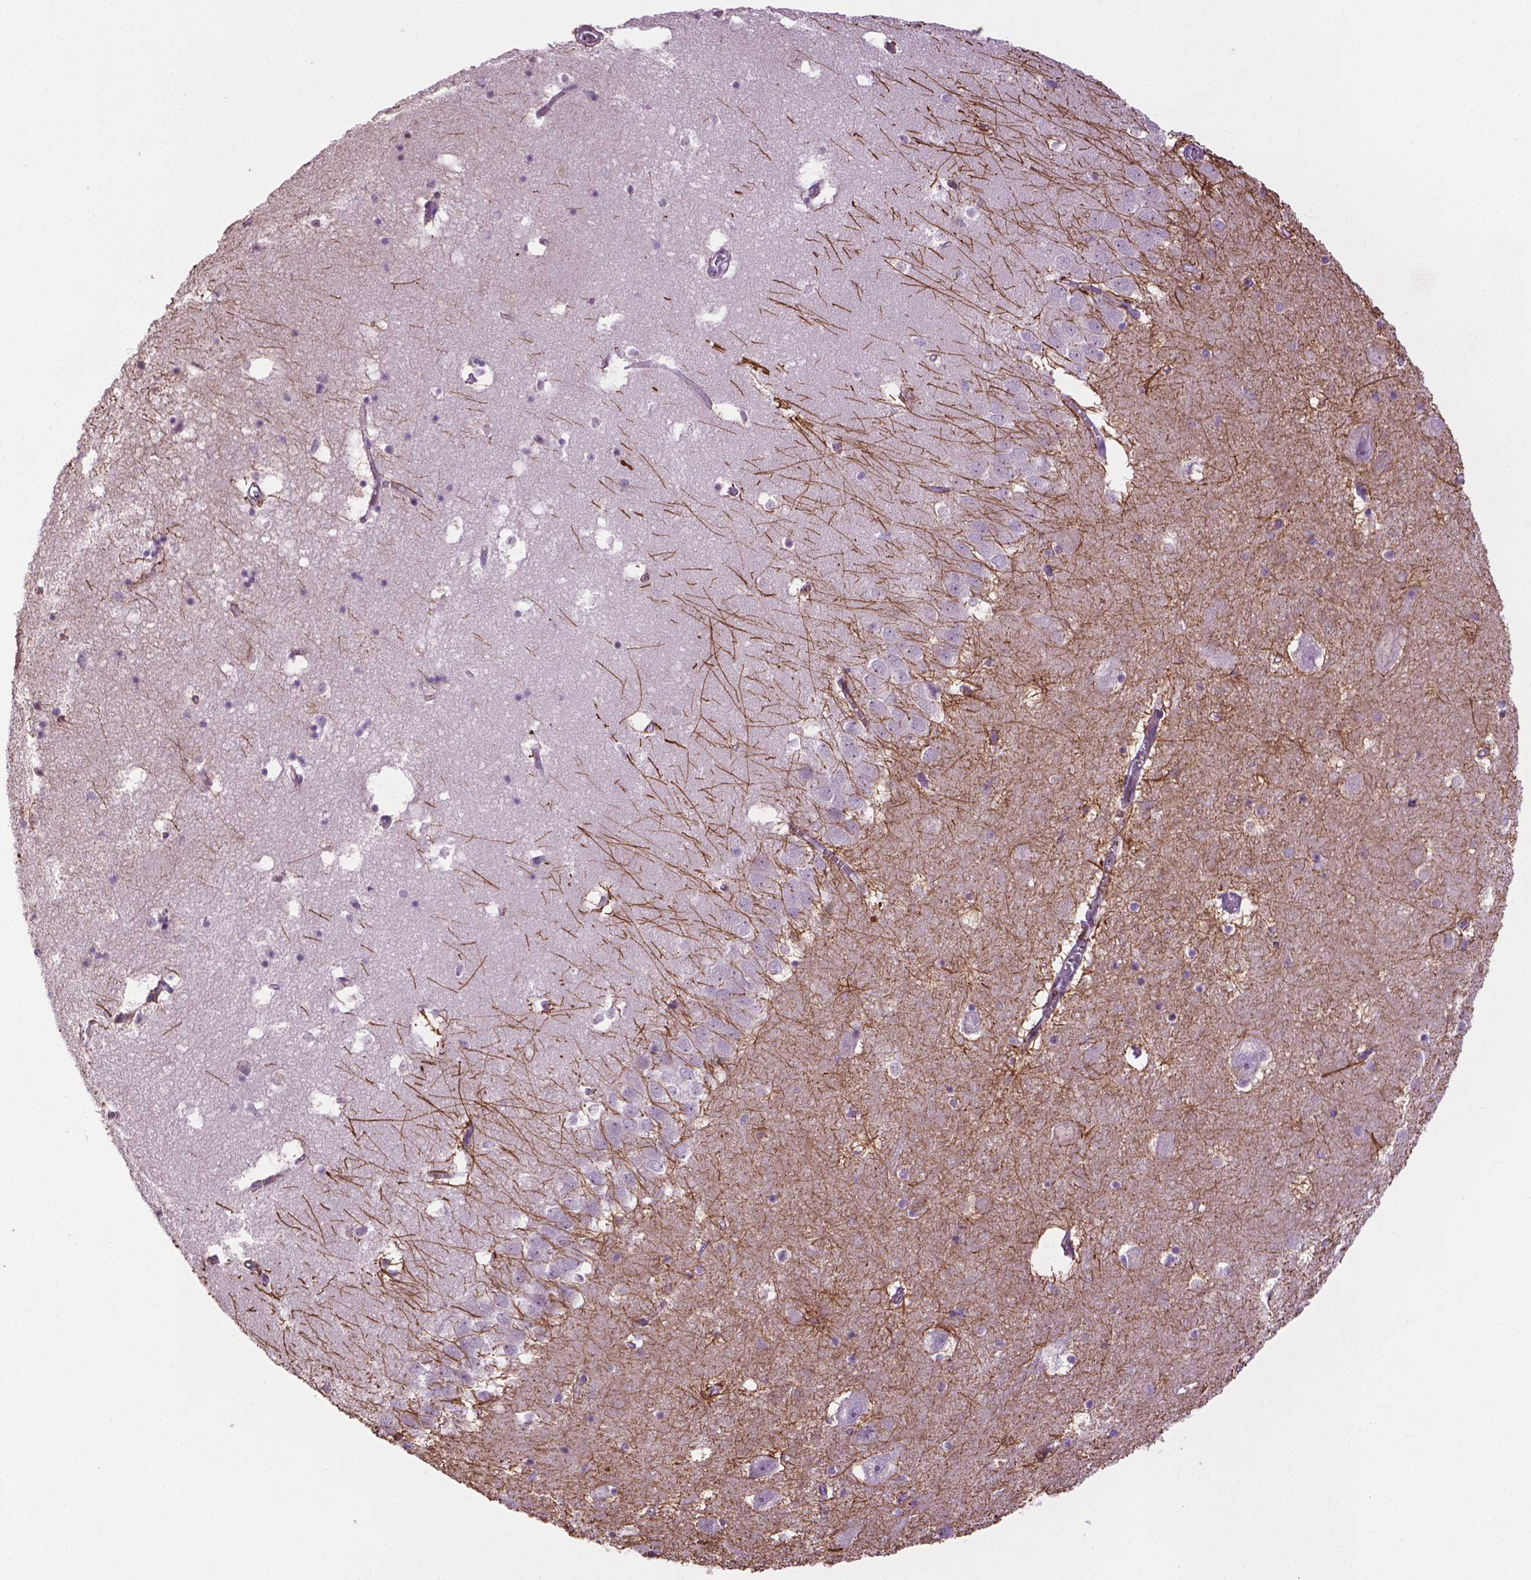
{"staining": {"intensity": "negative", "quantity": "none", "location": "none"}, "tissue": "hippocampus", "cell_type": "Glial cells", "image_type": "normal", "snomed": [{"axis": "morphology", "description": "Normal tissue, NOS"}, {"axis": "topography", "description": "Hippocampus"}], "caption": "An IHC image of normal hippocampus is shown. There is no staining in glial cells of hippocampus.", "gene": "NTNG2", "patient": {"sex": "male", "age": 58}}